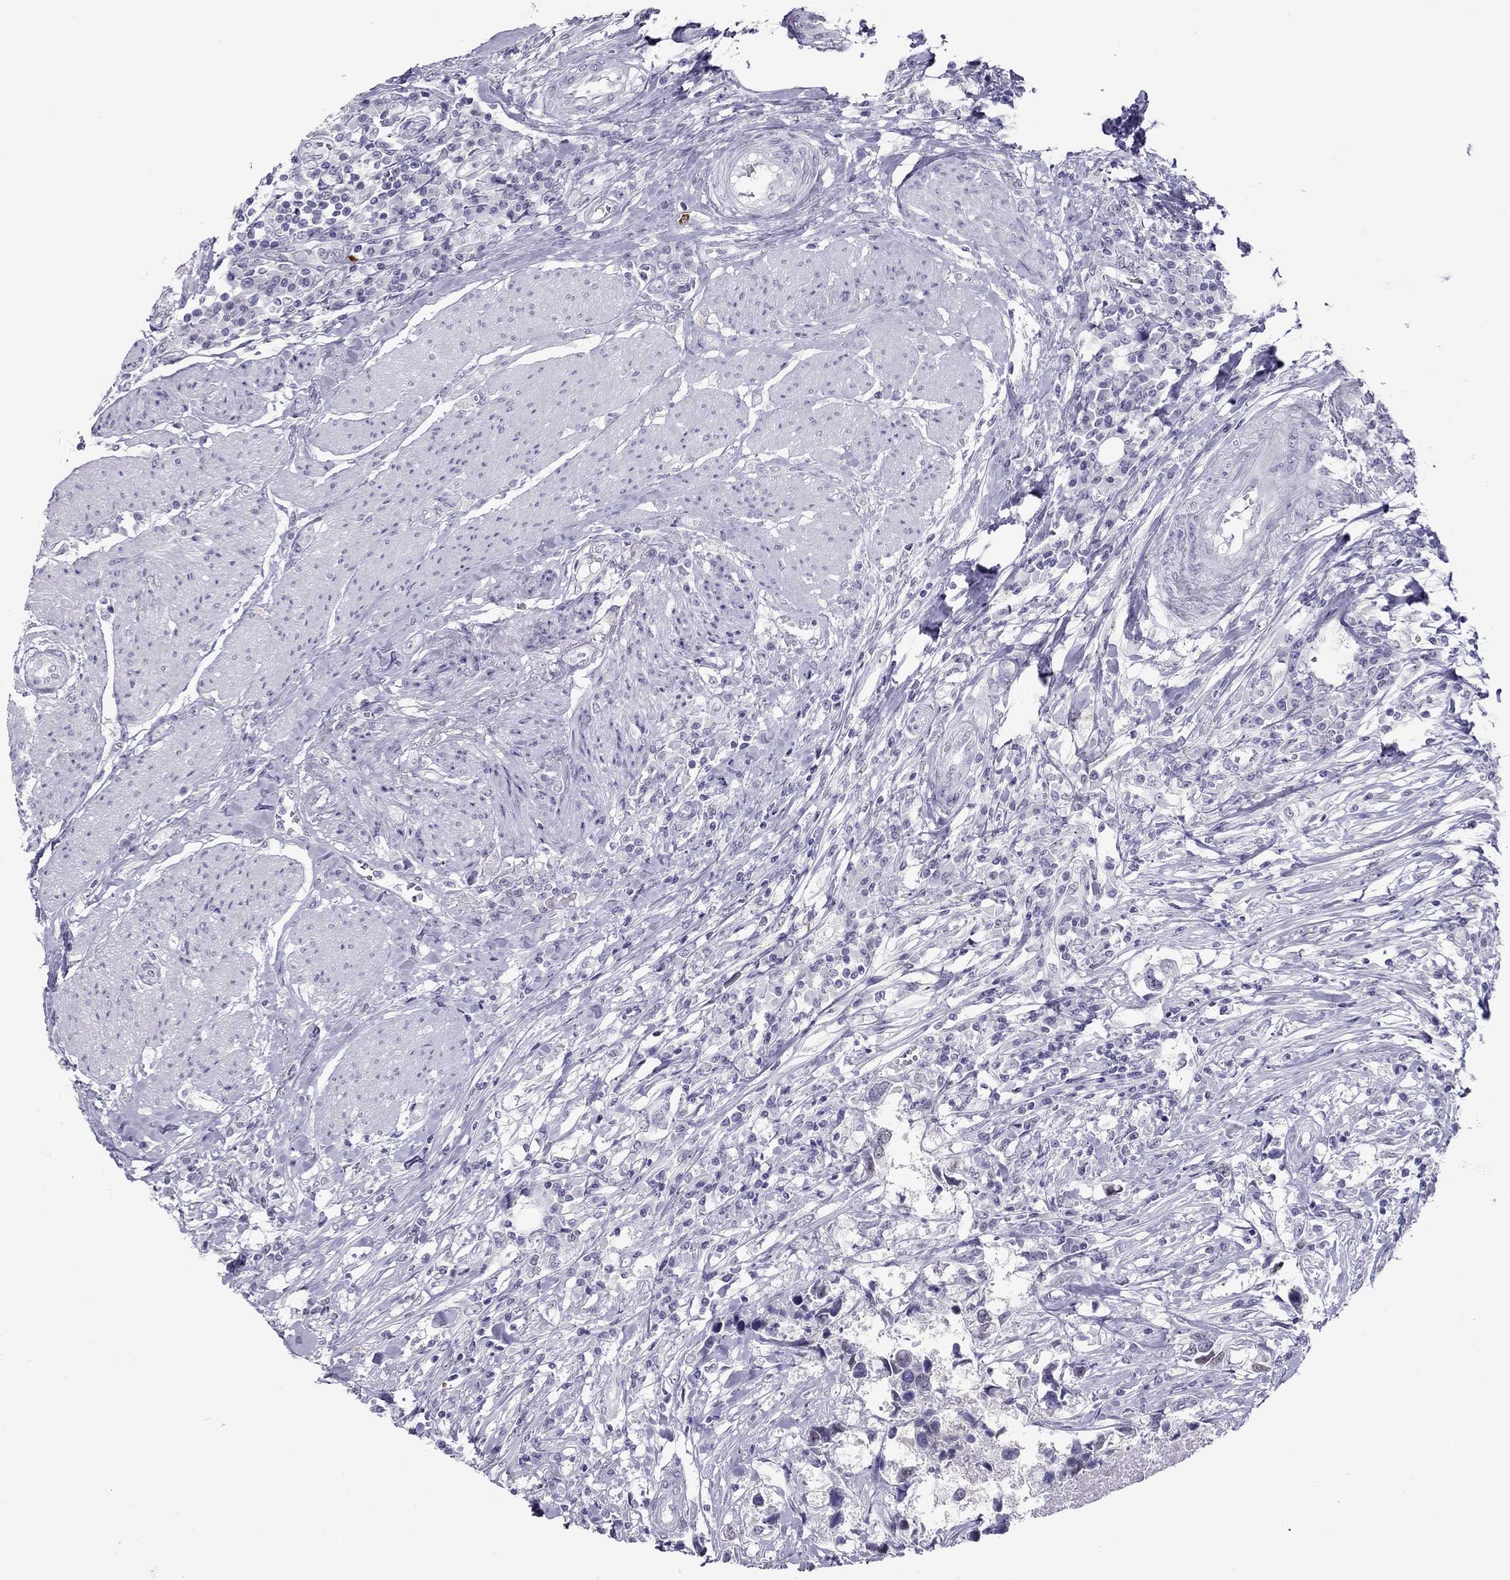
{"staining": {"intensity": "negative", "quantity": "none", "location": "none"}, "tissue": "urothelial cancer", "cell_type": "Tumor cells", "image_type": "cancer", "snomed": [{"axis": "morphology", "description": "Urothelial carcinoma, NOS"}, {"axis": "morphology", "description": "Urothelial carcinoma, High grade"}, {"axis": "topography", "description": "Urinary bladder"}], "caption": "DAB (3,3'-diaminobenzidine) immunohistochemical staining of human high-grade urothelial carcinoma shows no significant expression in tumor cells.", "gene": "CHRNB3", "patient": {"sex": "male", "age": 63}}